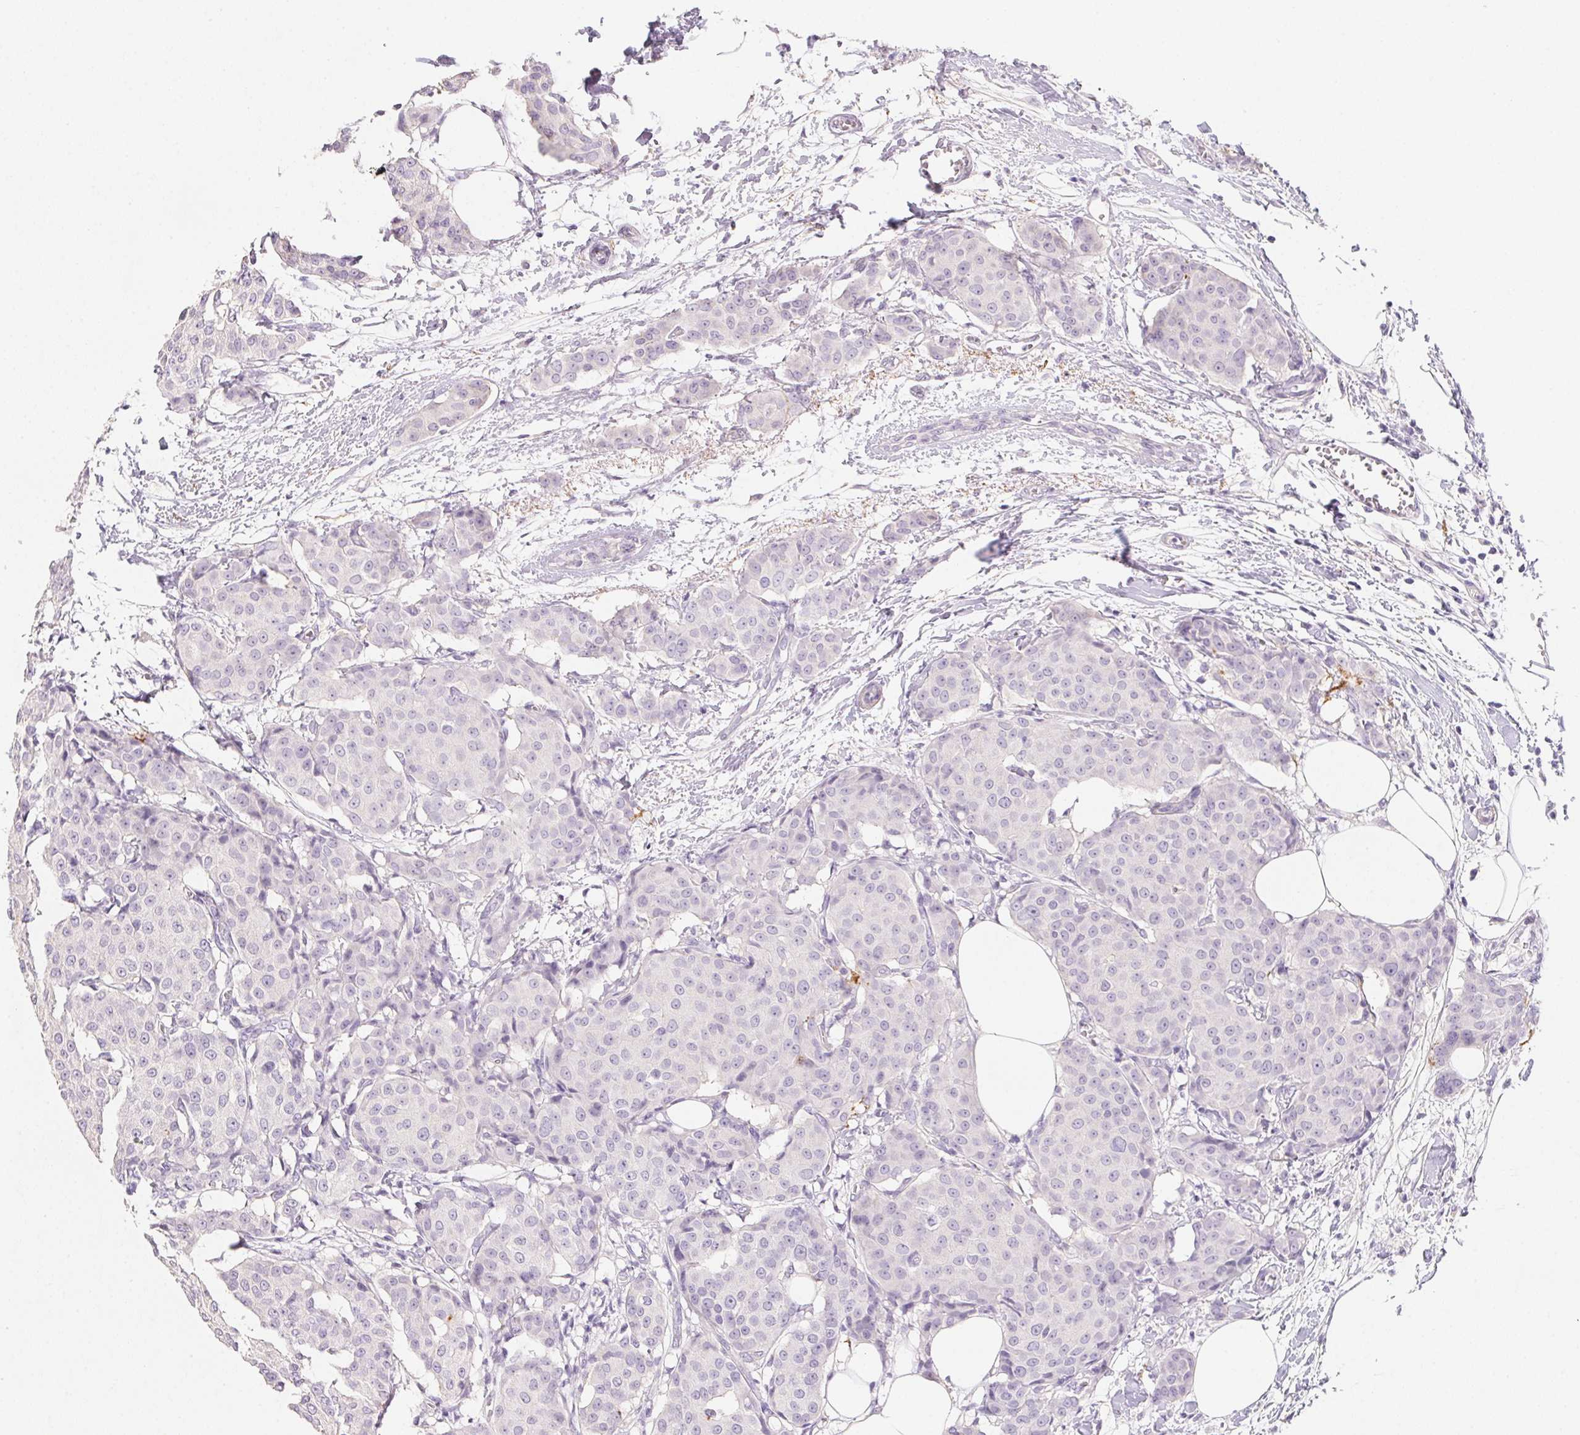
{"staining": {"intensity": "negative", "quantity": "none", "location": "none"}, "tissue": "breast cancer", "cell_type": "Tumor cells", "image_type": "cancer", "snomed": [{"axis": "morphology", "description": "Duct carcinoma"}, {"axis": "topography", "description": "Breast"}], "caption": "IHC photomicrograph of human breast cancer stained for a protein (brown), which reveals no positivity in tumor cells. Brightfield microscopy of IHC stained with DAB (brown) and hematoxylin (blue), captured at high magnification.", "gene": "MYL4", "patient": {"sex": "female", "age": 91}}